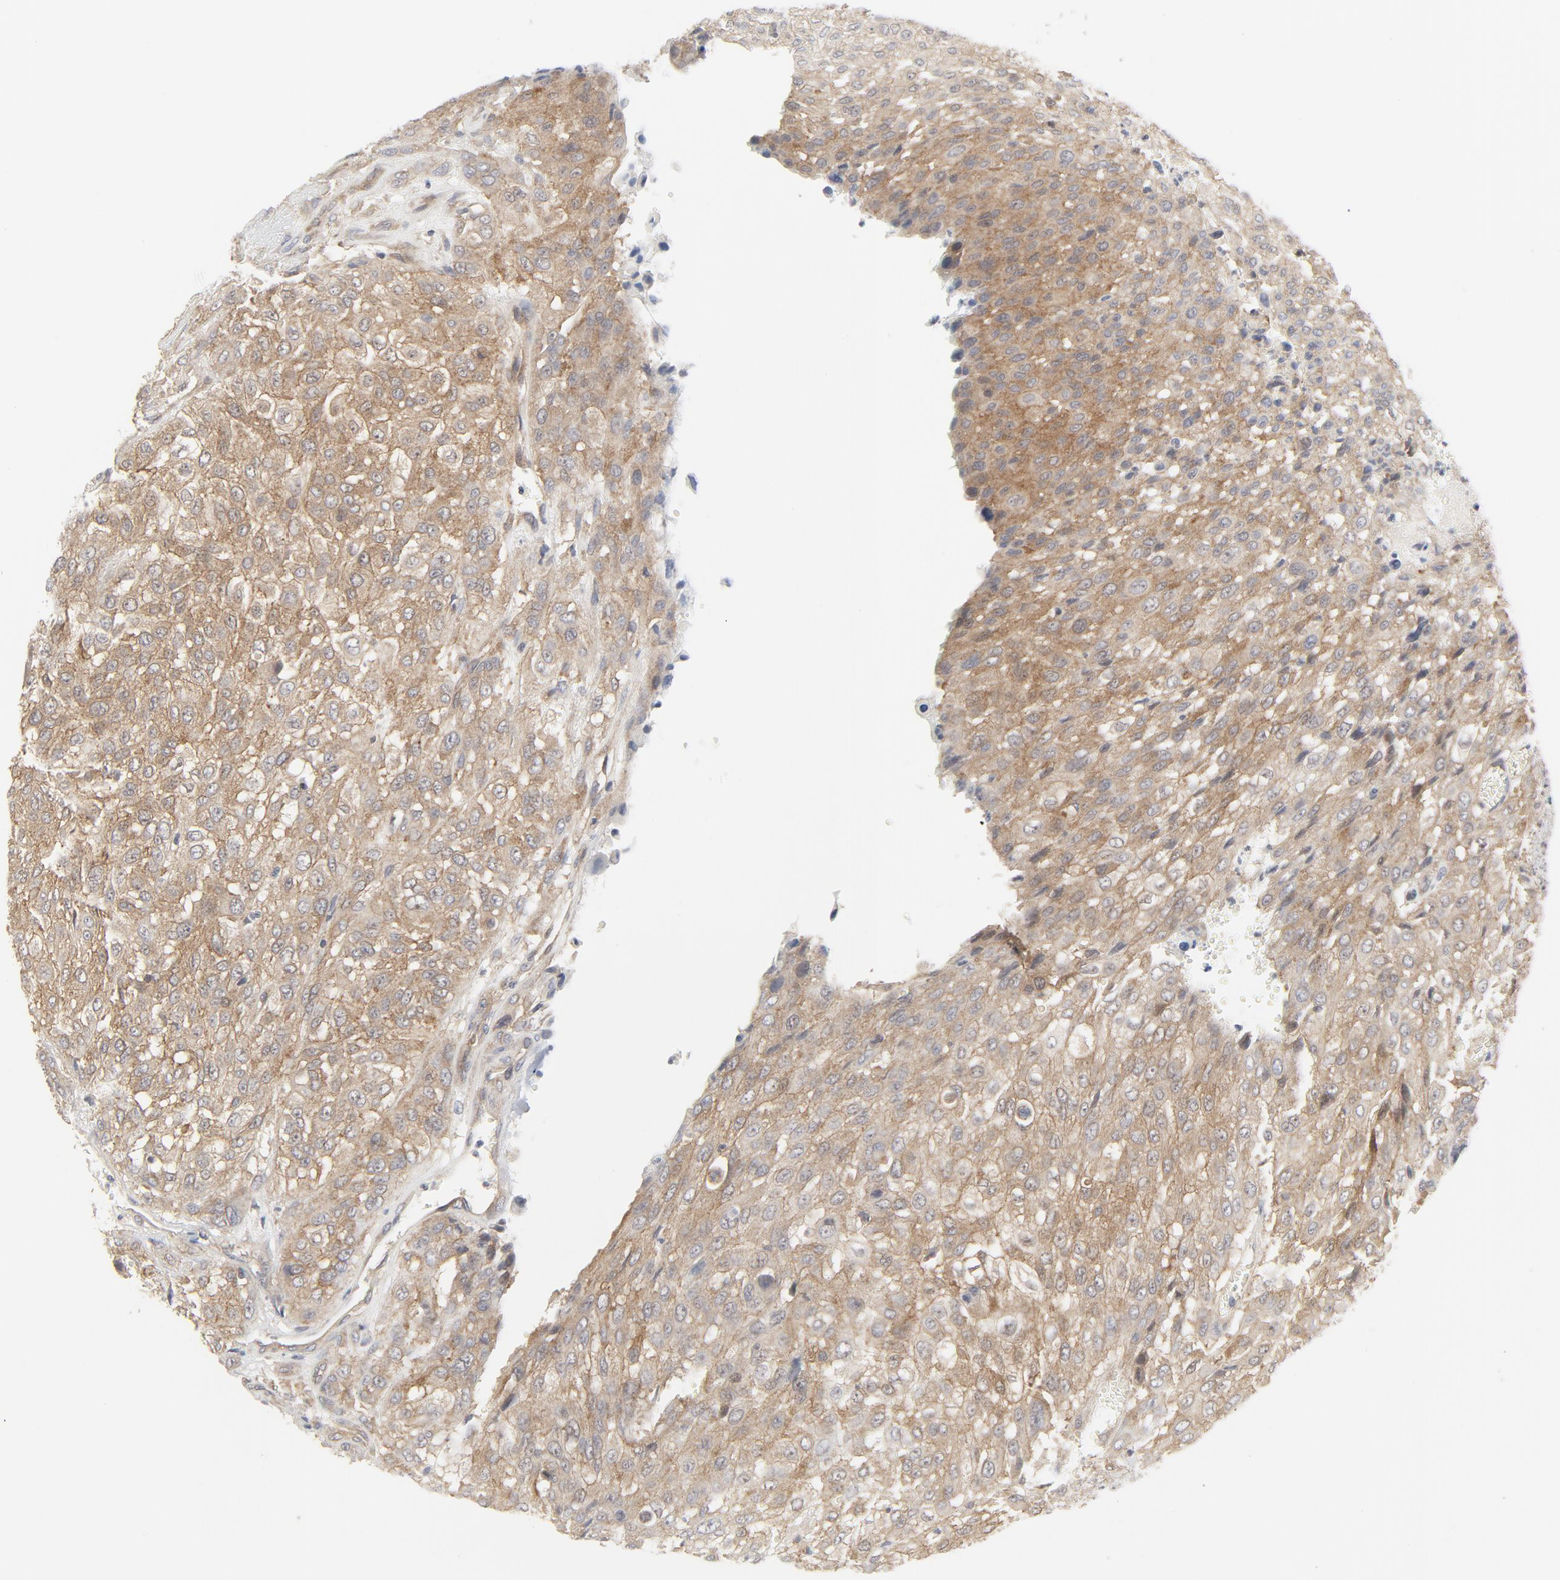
{"staining": {"intensity": "weak", "quantity": ">75%", "location": "cytoplasmic/membranous"}, "tissue": "urothelial cancer", "cell_type": "Tumor cells", "image_type": "cancer", "snomed": [{"axis": "morphology", "description": "Urothelial carcinoma, High grade"}, {"axis": "topography", "description": "Urinary bladder"}], "caption": "Immunohistochemical staining of urothelial cancer demonstrates weak cytoplasmic/membranous protein staining in approximately >75% of tumor cells. The staining was performed using DAB, with brown indicating positive protein expression. Nuclei are stained blue with hematoxylin.", "gene": "MAP2K7", "patient": {"sex": "male", "age": 57}}